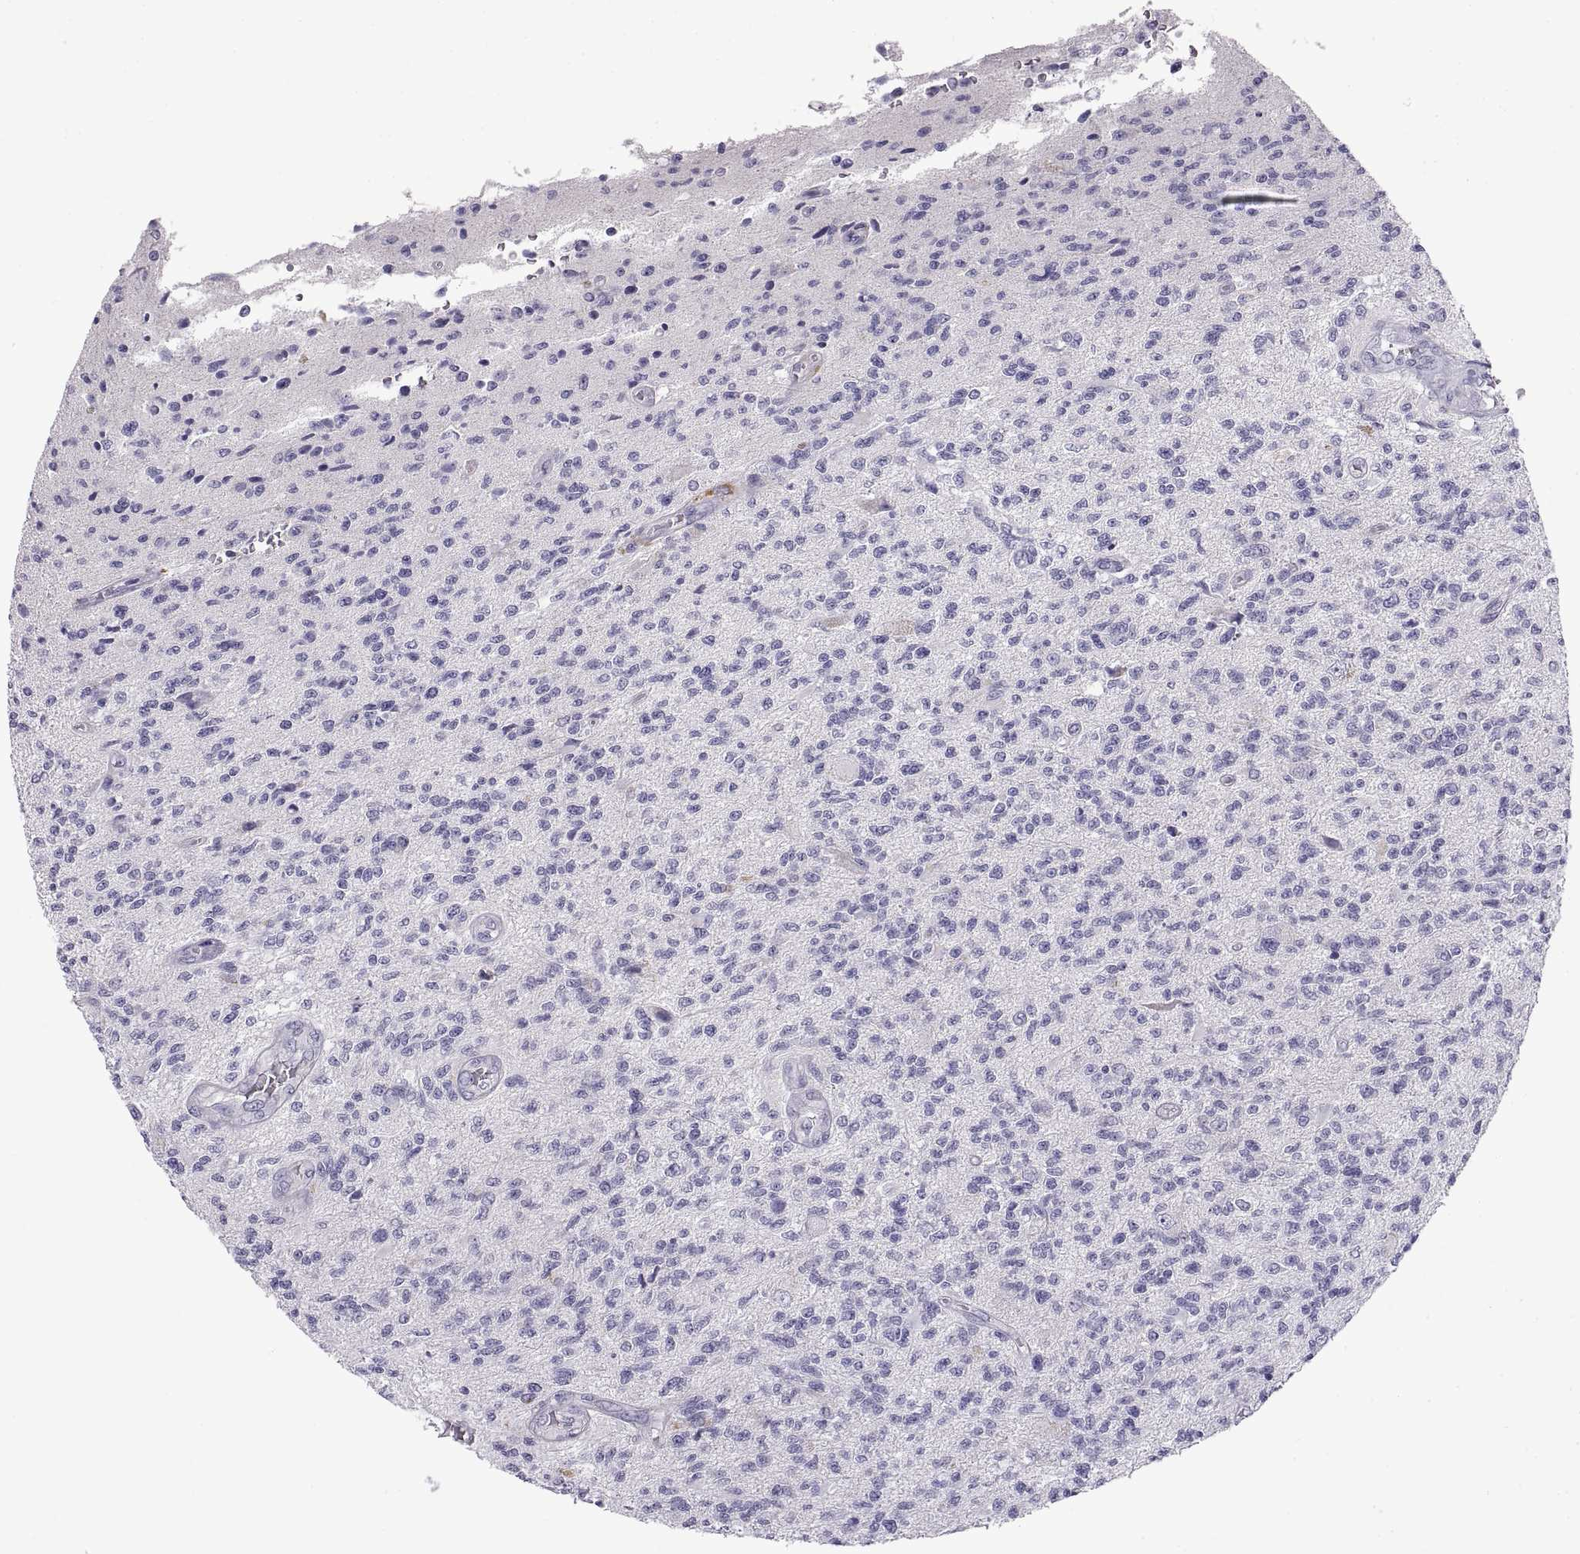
{"staining": {"intensity": "negative", "quantity": "none", "location": "none"}, "tissue": "glioma", "cell_type": "Tumor cells", "image_type": "cancer", "snomed": [{"axis": "morphology", "description": "Glioma, malignant, High grade"}, {"axis": "topography", "description": "Brain"}], "caption": "DAB (3,3'-diaminobenzidine) immunohistochemical staining of glioma demonstrates no significant expression in tumor cells.", "gene": "CRYBB3", "patient": {"sex": "male", "age": 56}}